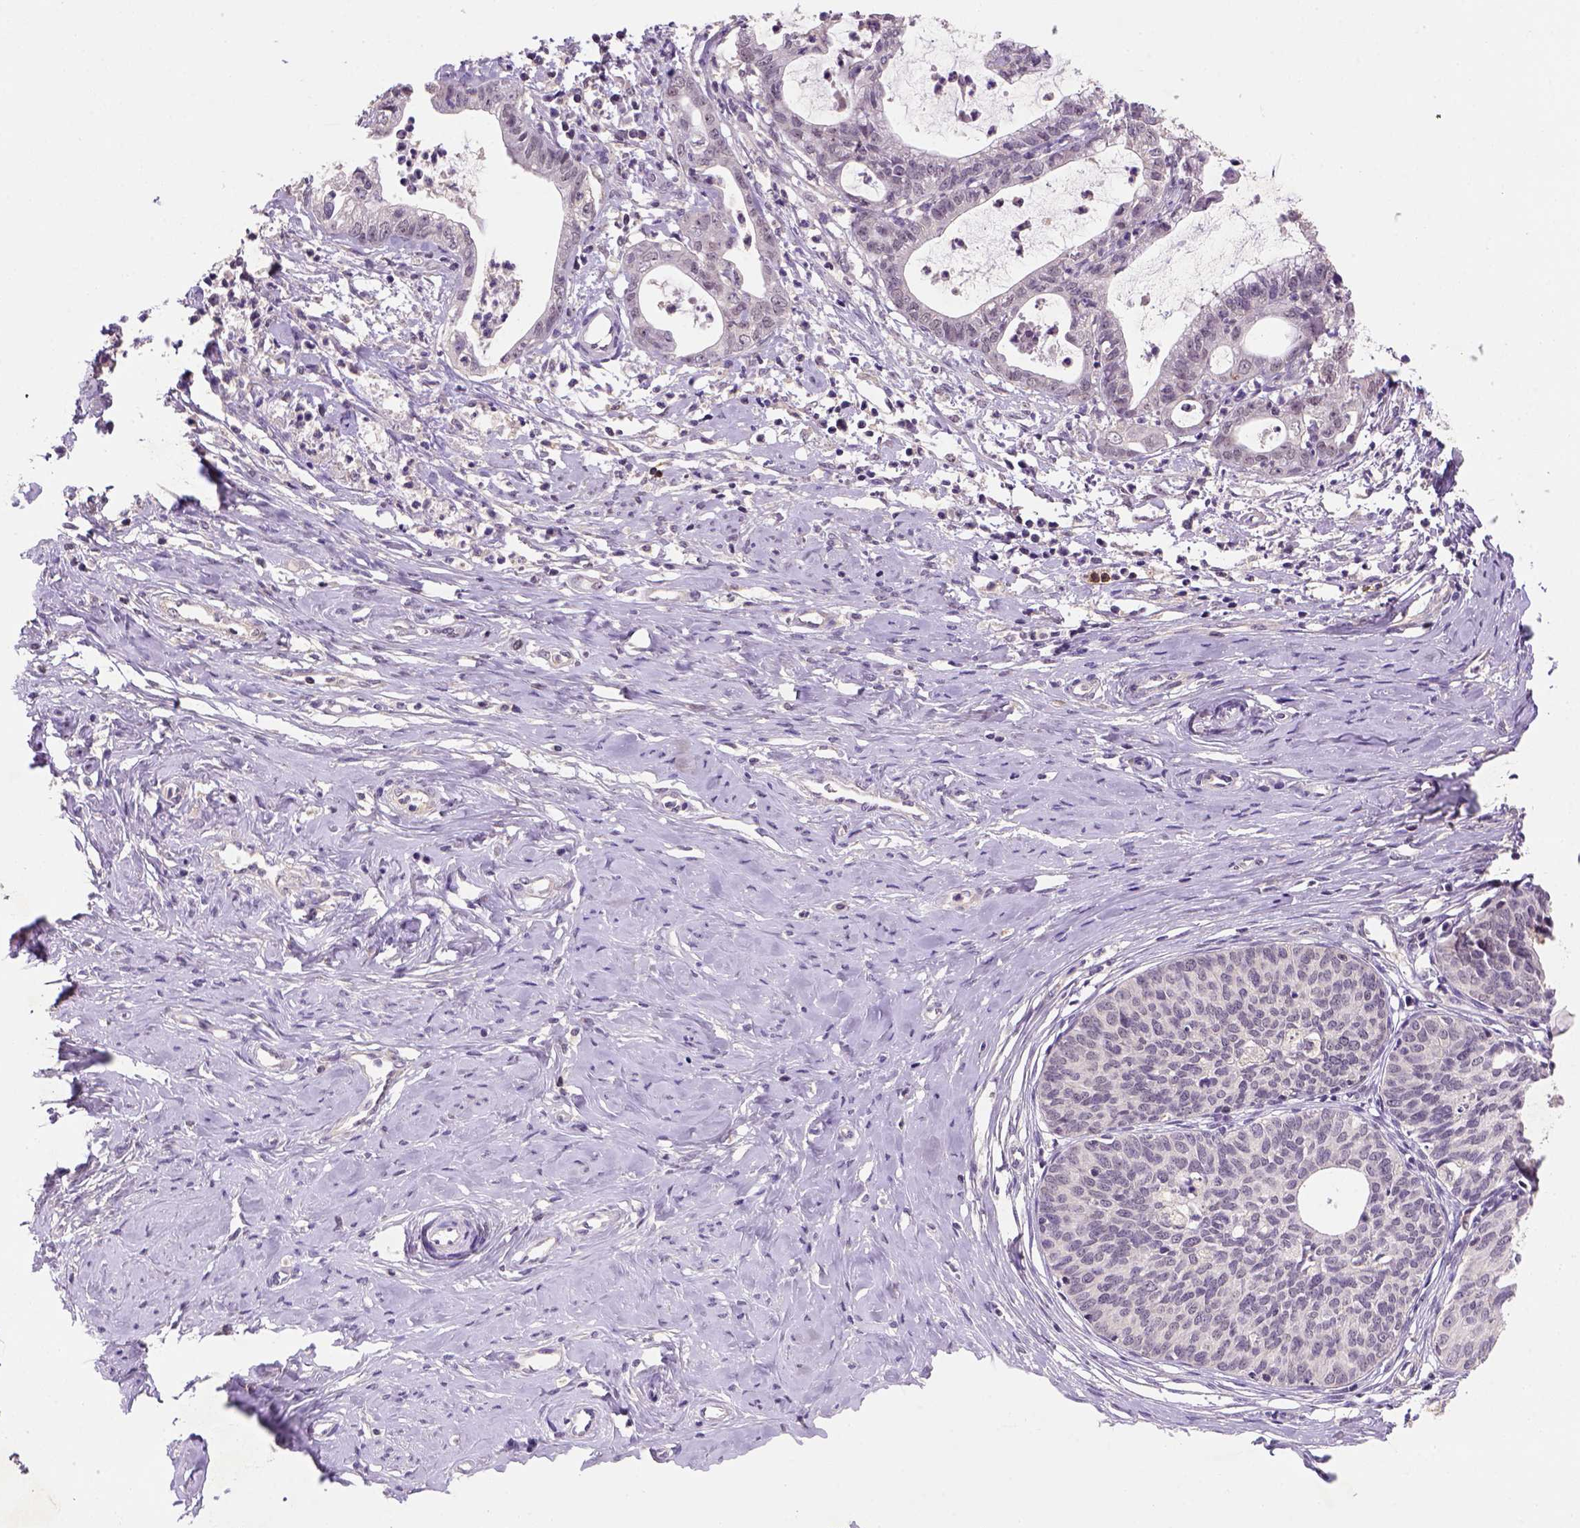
{"staining": {"intensity": "weak", "quantity": ">75%", "location": "cytoplasmic/membranous,nuclear"}, "tissue": "cervical cancer", "cell_type": "Tumor cells", "image_type": "cancer", "snomed": [{"axis": "morphology", "description": "Normal tissue, NOS"}, {"axis": "morphology", "description": "Adenocarcinoma, NOS"}, {"axis": "topography", "description": "Cervix"}], "caption": "An immunohistochemistry micrograph of neoplastic tissue is shown. Protein staining in brown shows weak cytoplasmic/membranous and nuclear positivity in cervical cancer (adenocarcinoma) within tumor cells. (Stains: DAB in brown, nuclei in blue, Microscopy: brightfield microscopy at high magnification).", "gene": "SCML4", "patient": {"sex": "female", "age": 38}}